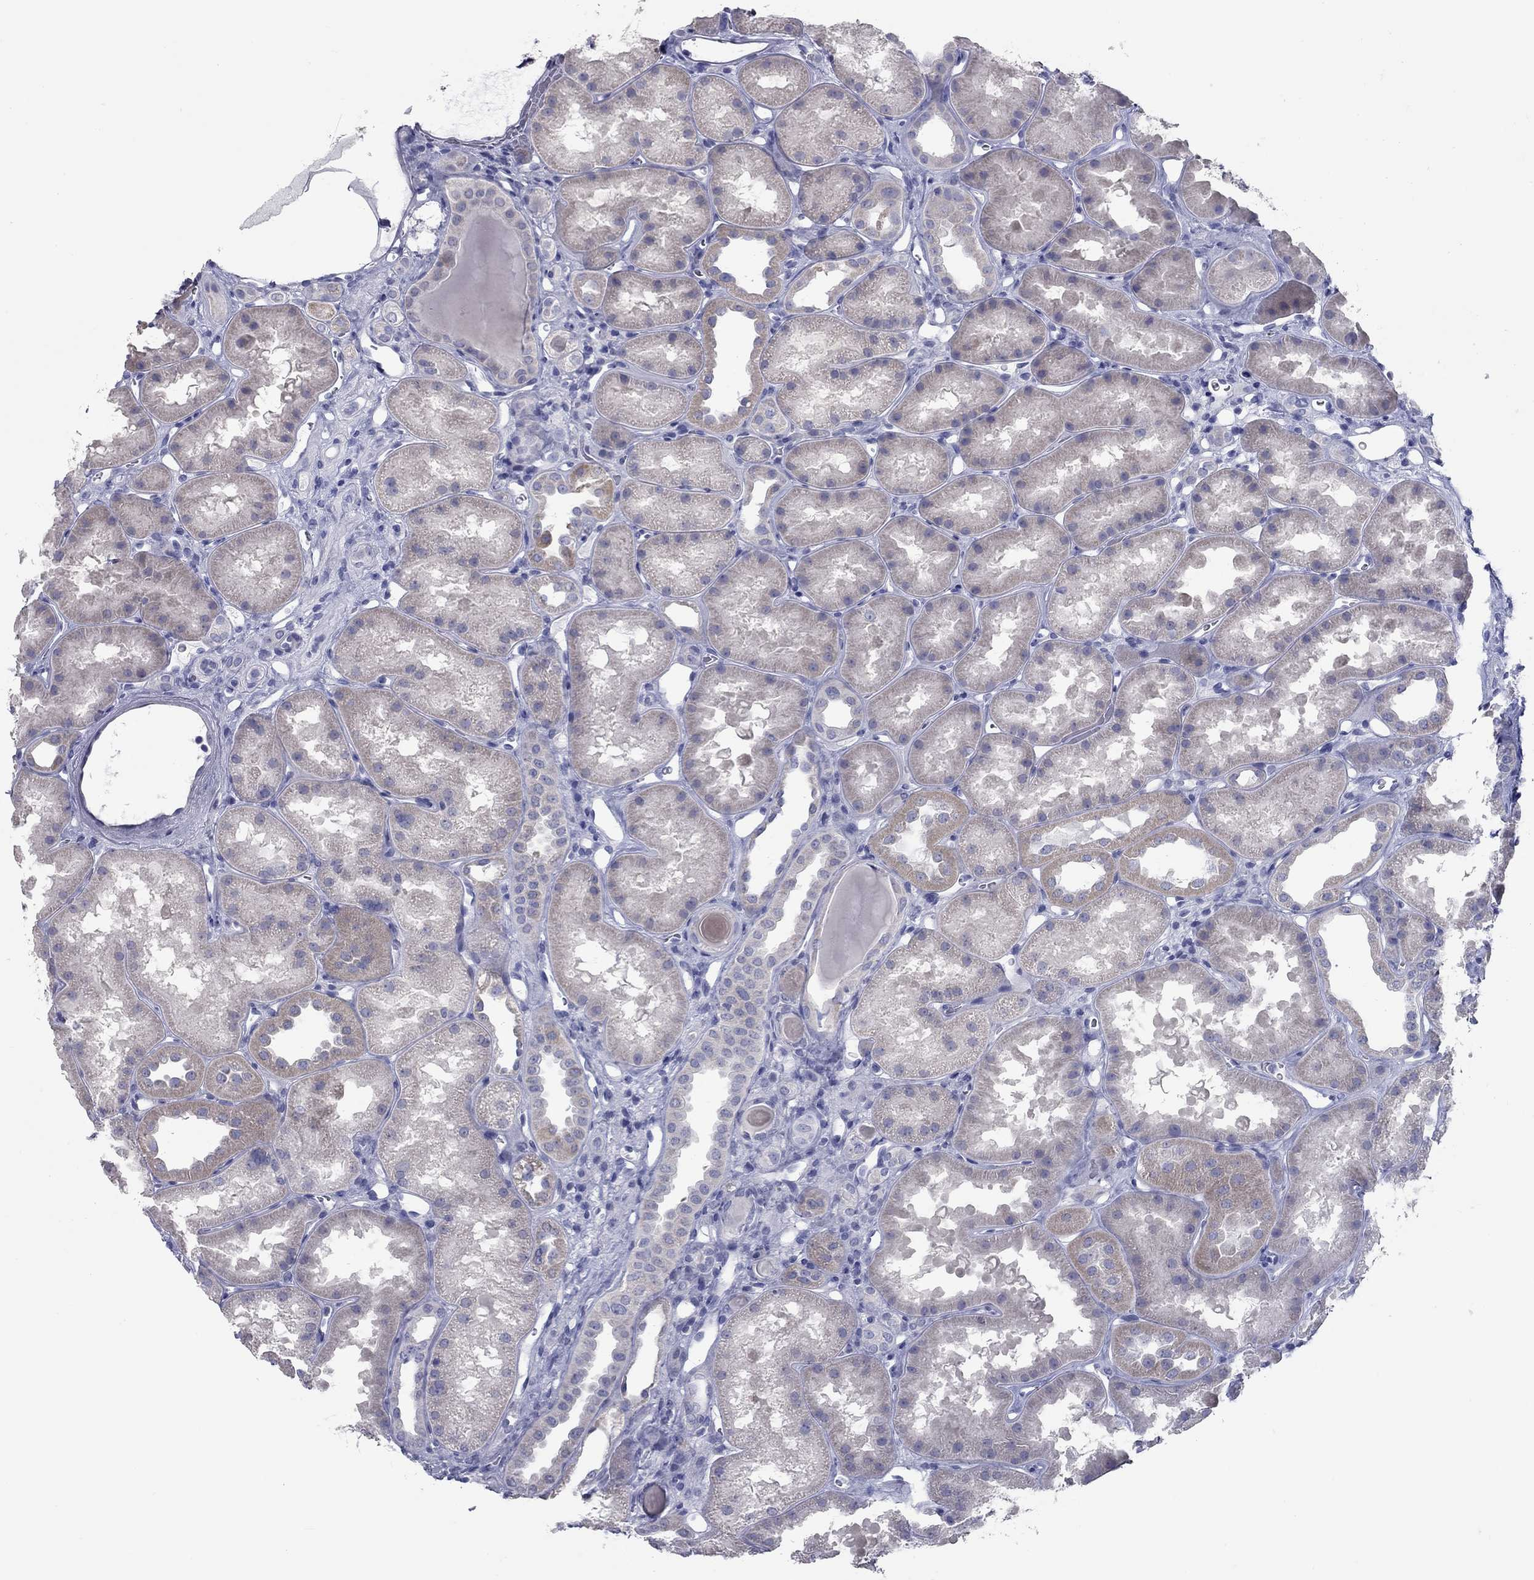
{"staining": {"intensity": "negative", "quantity": "none", "location": "none"}, "tissue": "kidney", "cell_type": "Cells in glomeruli", "image_type": "normal", "snomed": [{"axis": "morphology", "description": "Normal tissue, NOS"}, {"axis": "topography", "description": "Kidney"}], "caption": "This is an immunohistochemistry photomicrograph of benign human kidney. There is no expression in cells in glomeruli.", "gene": "KIRREL2", "patient": {"sex": "male", "age": 61}}